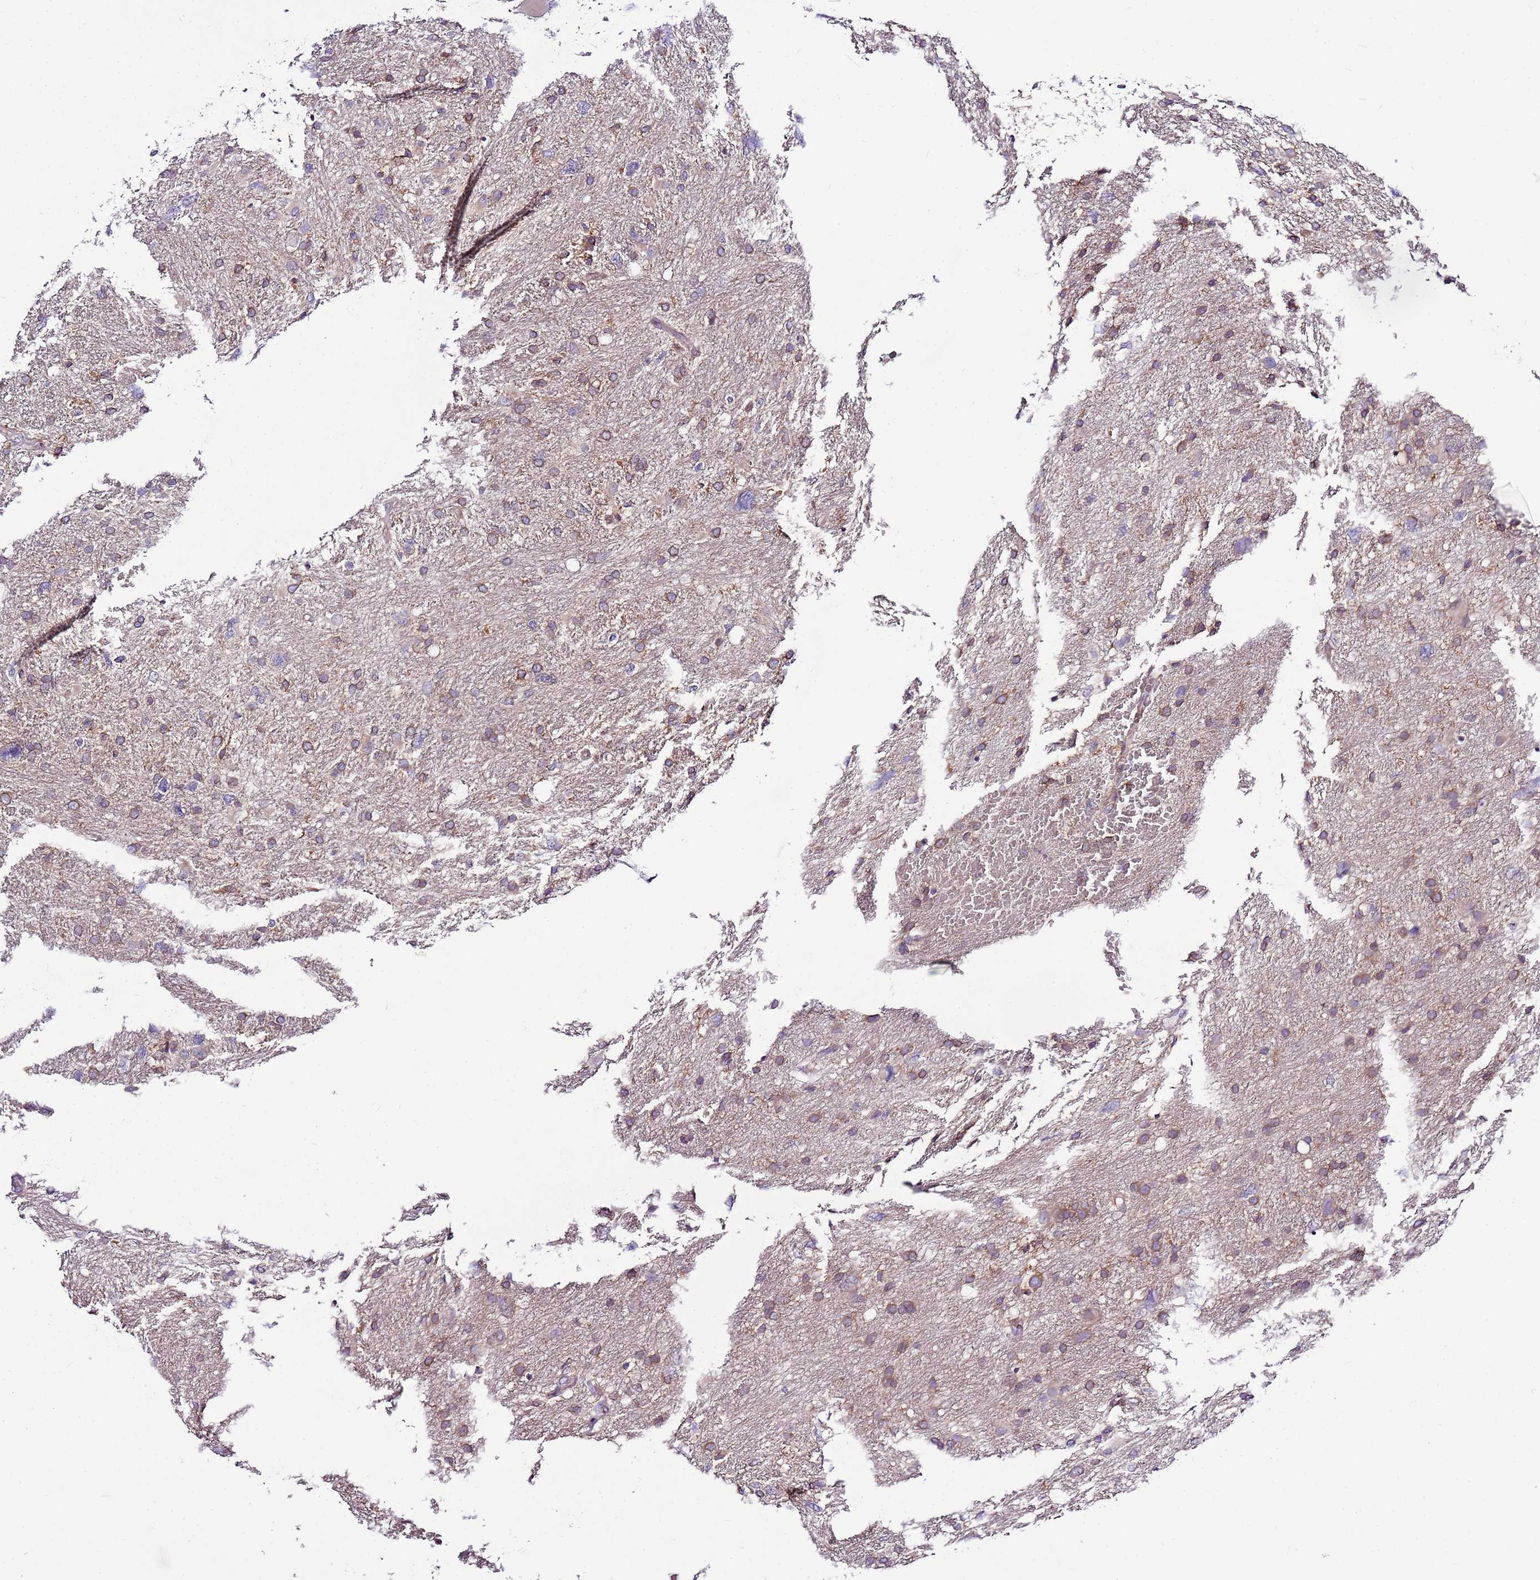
{"staining": {"intensity": "moderate", "quantity": "25%-75%", "location": "cytoplasmic/membranous"}, "tissue": "glioma", "cell_type": "Tumor cells", "image_type": "cancer", "snomed": [{"axis": "morphology", "description": "Glioma, malignant, High grade"}, {"axis": "topography", "description": "Brain"}], "caption": "Human glioma stained for a protein (brown) reveals moderate cytoplasmic/membranous positive positivity in approximately 25%-75% of tumor cells.", "gene": "ATXN2L", "patient": {"sex": "male", "age": 61}}